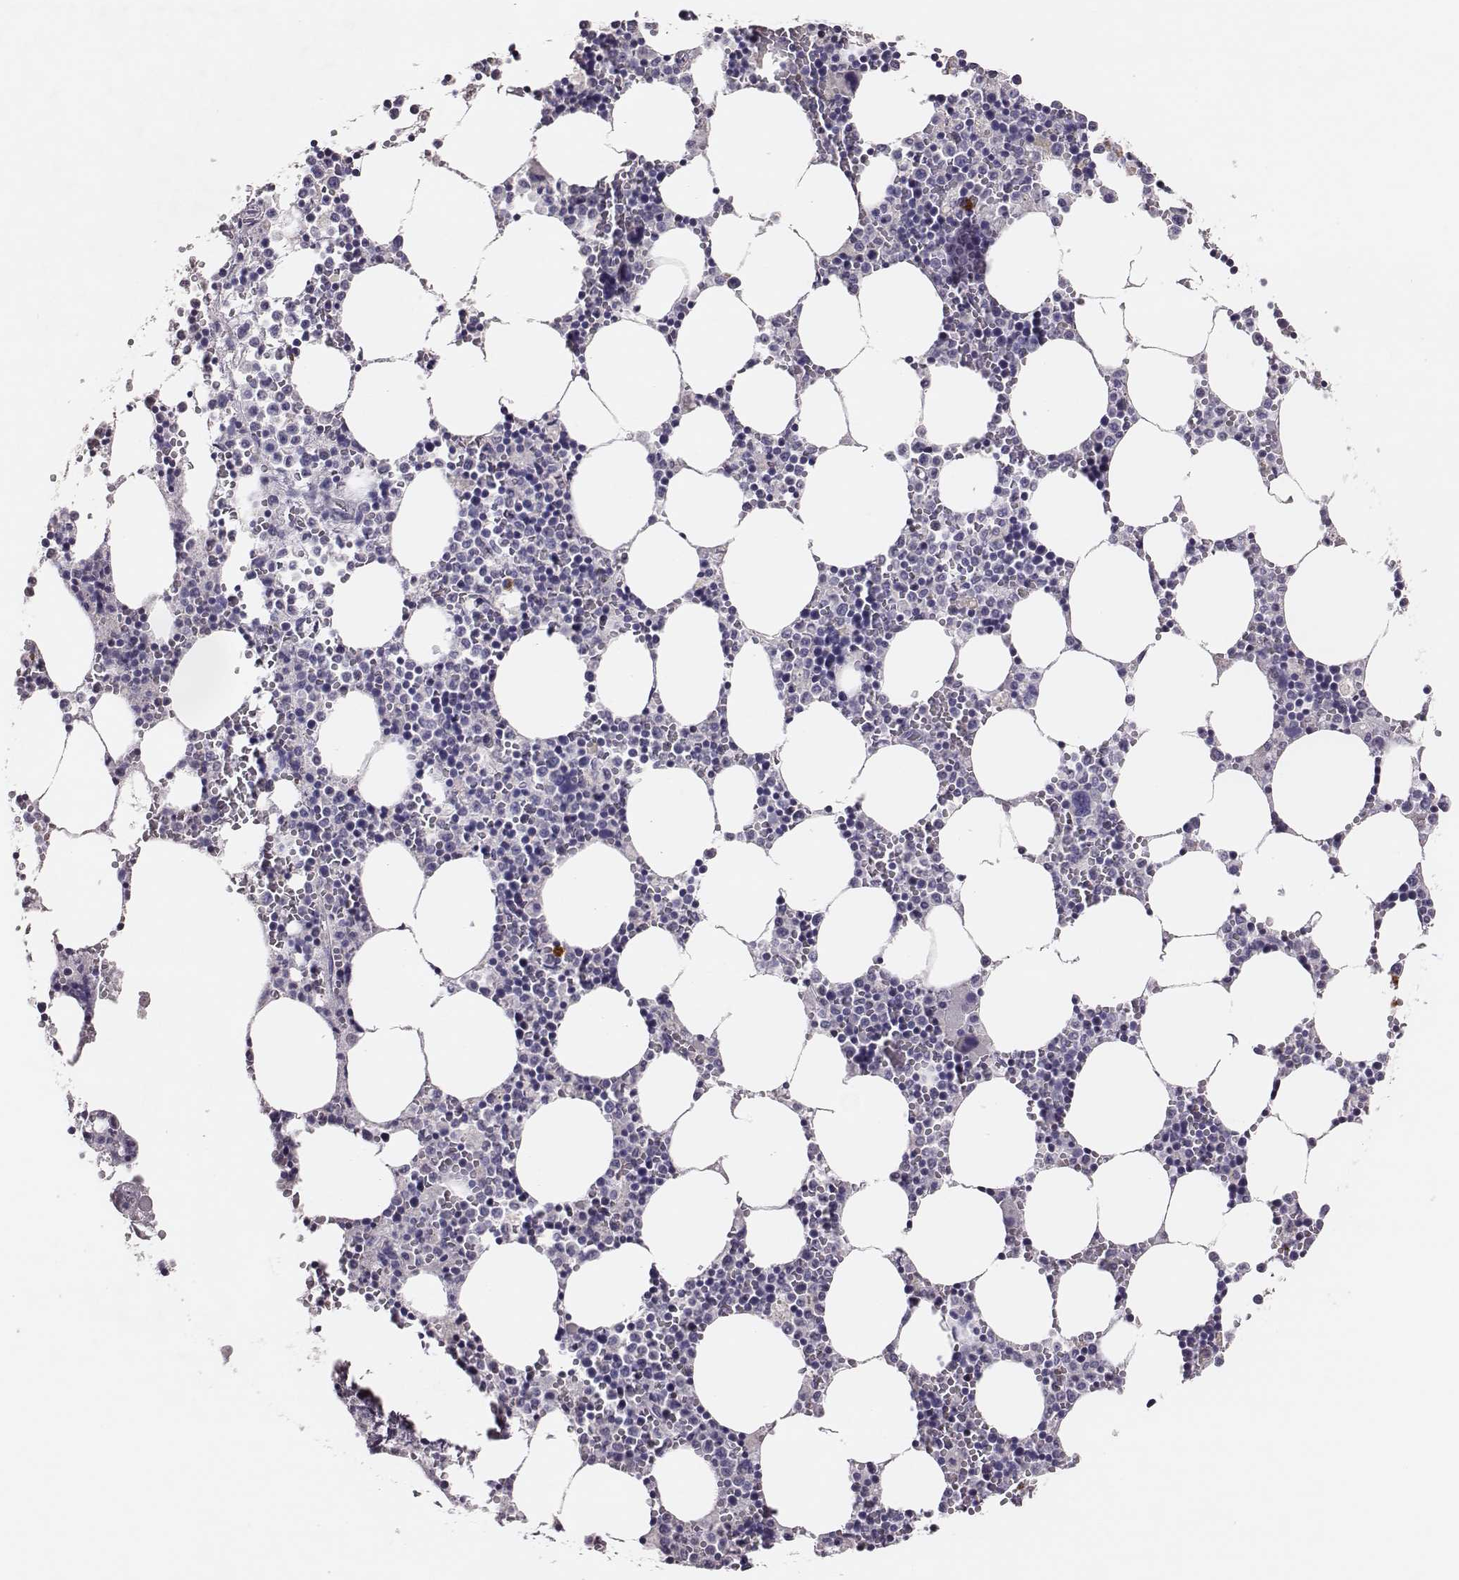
{"staining": {"intensity": "moderate", "quantity": "<25%", "location": "cytoplasmic/membranous"}, "tissue": "bone marrow", "cell_type": "Hematopoietic cells", "image_type": "normal", "snomed": [{"axis": "morphology", "description": "Normal tissue, NOS"}, {"axis": "topography", "description": "Bone marrow"}], "caption": "Bone marrow stained for a protein demonstrates moderate cytoplasmic/membranous positivity in hematopoietic cells.", "gene": "P2RY10", "patient": {"sex": "female", "age": 64}}